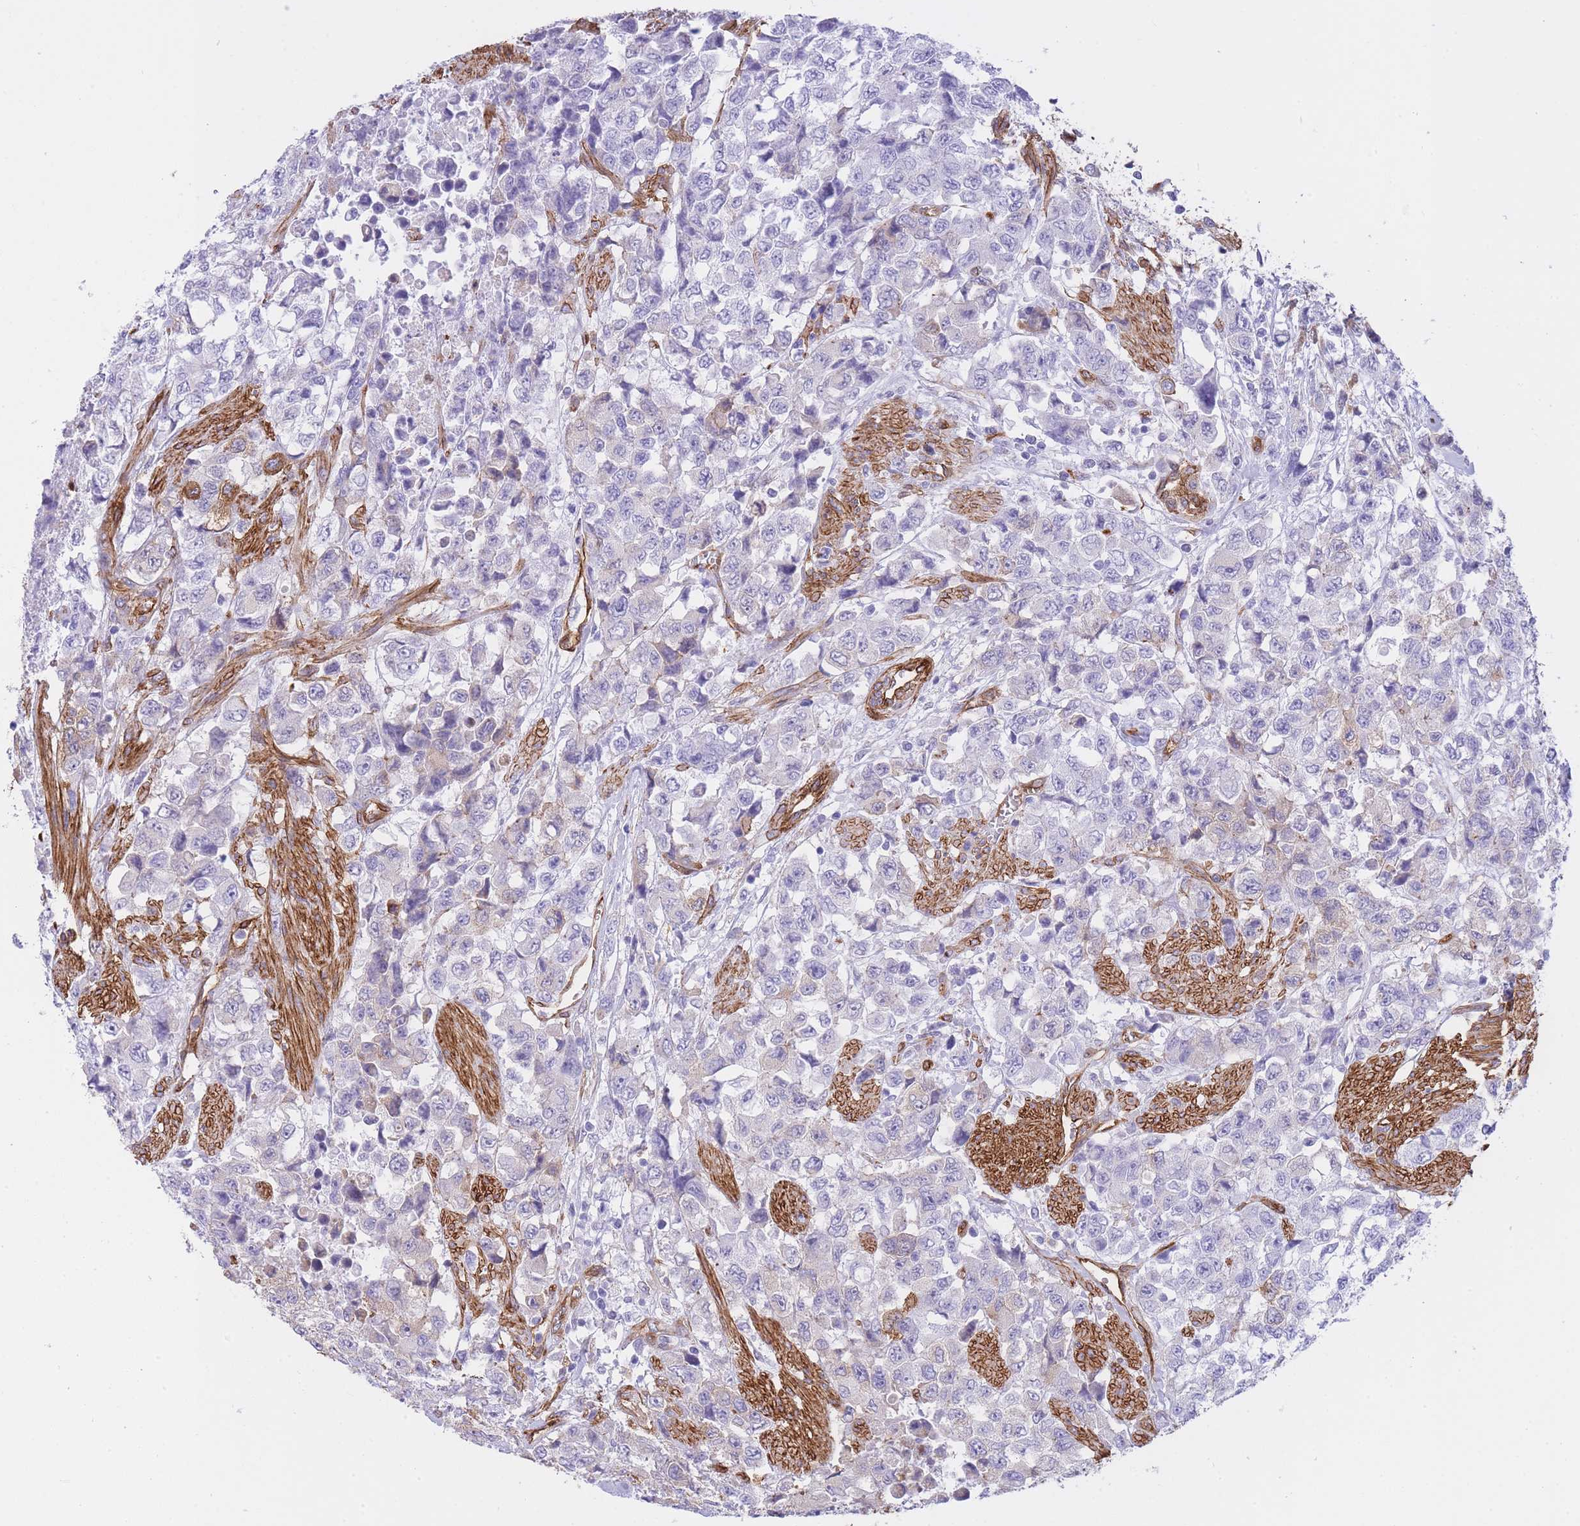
{"staining": {"intensity": "negative", "quantity": "none", "location": "none"}, "tissue": "urothelial cancer", "cell_type": "Tumor cells", "image_type": "cancer", "snomed": [{"axis": "morphology", "description": "Urothelial carcinoma, High grade"}, {"axis": "topography", "description": "Urinary bladder"}], "caption": "Tumor cells show no significant staining in urothelial cancer.", "gene": "CAVIN1", "patient": {"sex": "female", "age": 78}}